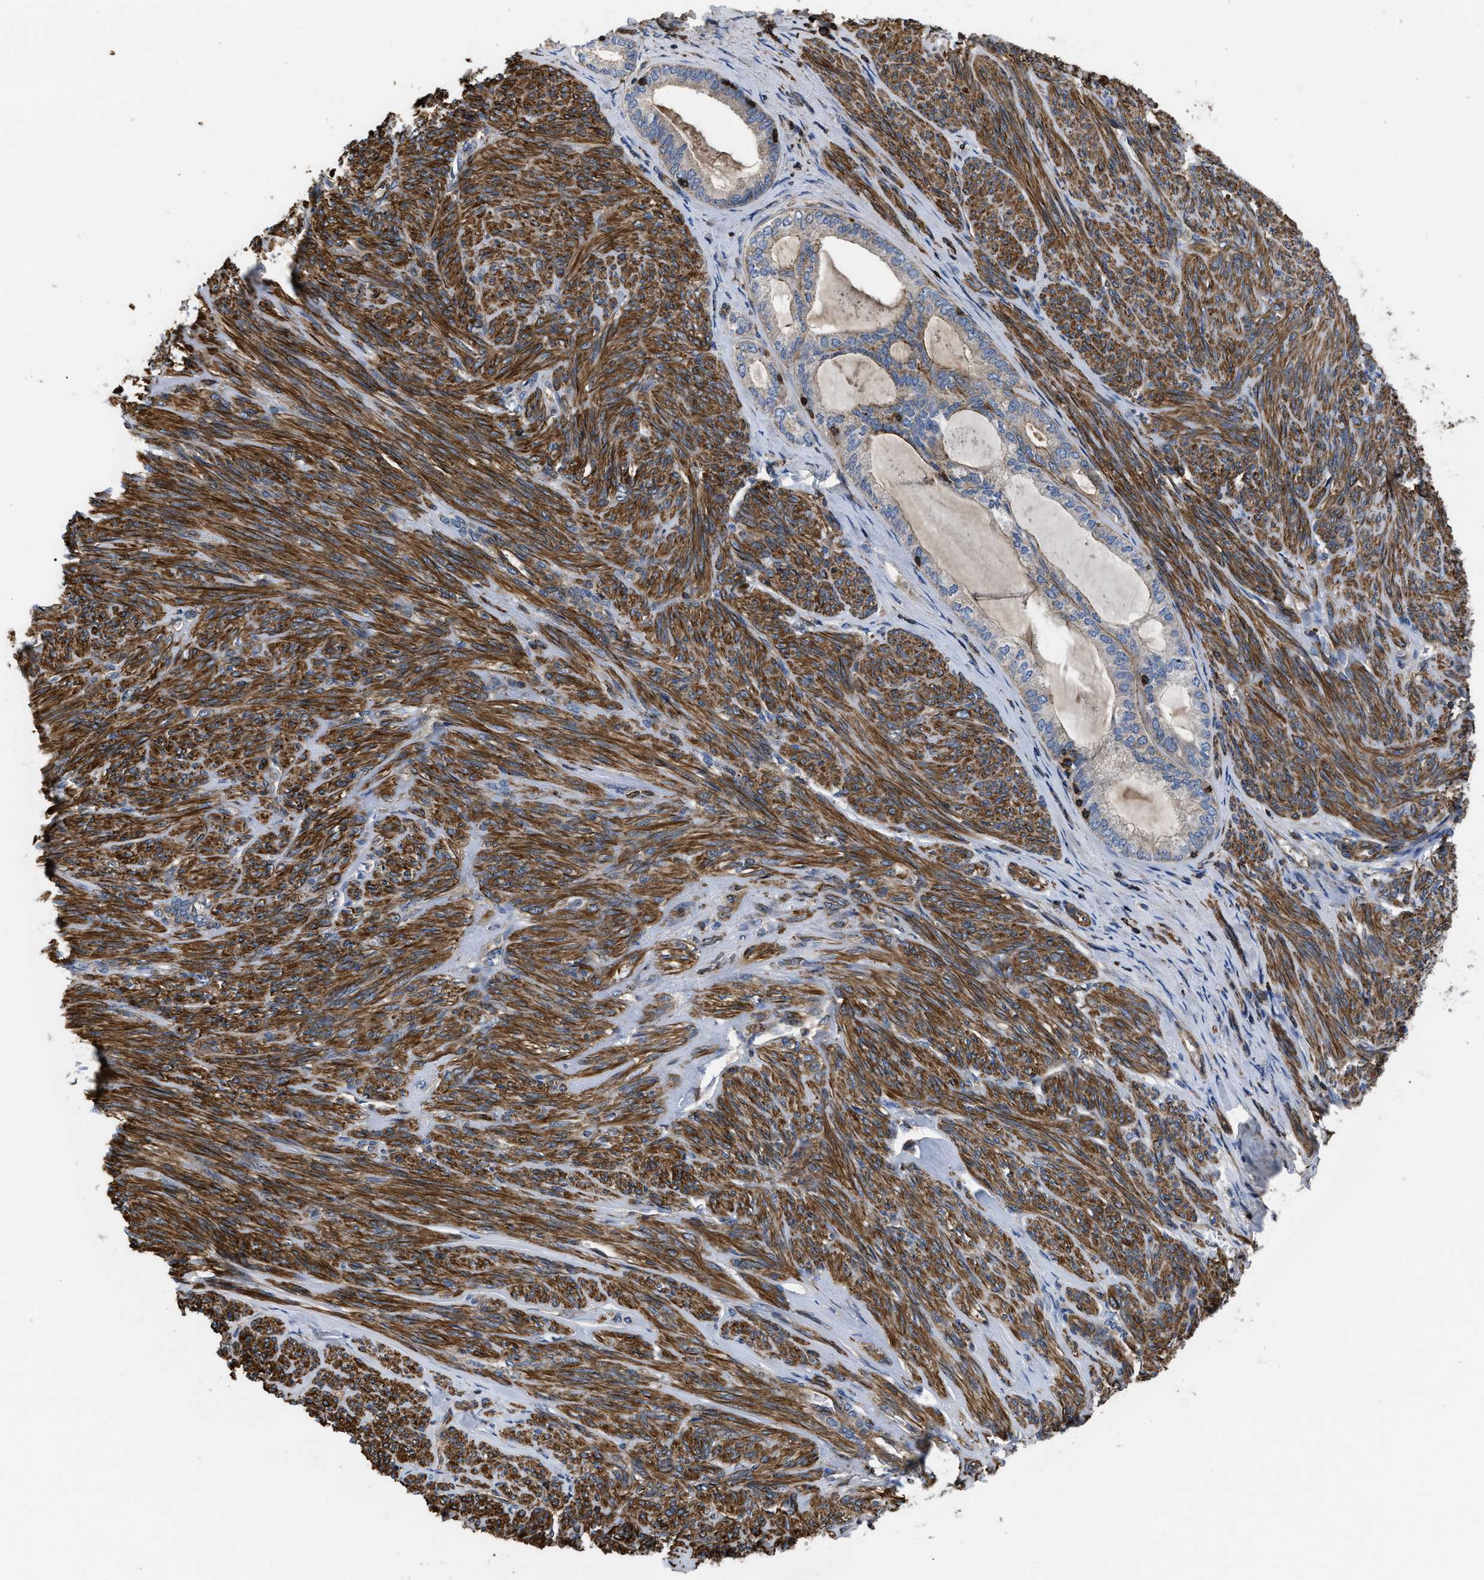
{"staining": {"intensity": "moderate", "quantity": ">75%", "location": "cytoplasmic/membranous"}, "tissue": "endometrial cancer", "cell_type": "Tumor cells", "image_type": "cancer", "snomed": [{"axis": "morphology", "description": "Adenocarcinoma, NOS"}, {"axis": "topography", "description": "Endometrium"}], "caption": "Endometrial adenocarcinoma stained with DAB IHC displays medium levels of moderate cytoplasmic/membranous positivity in approximately >75% of tumor cells.", "gene": "SCUBE2", "patient": {"sex": "female", "age": 86}}